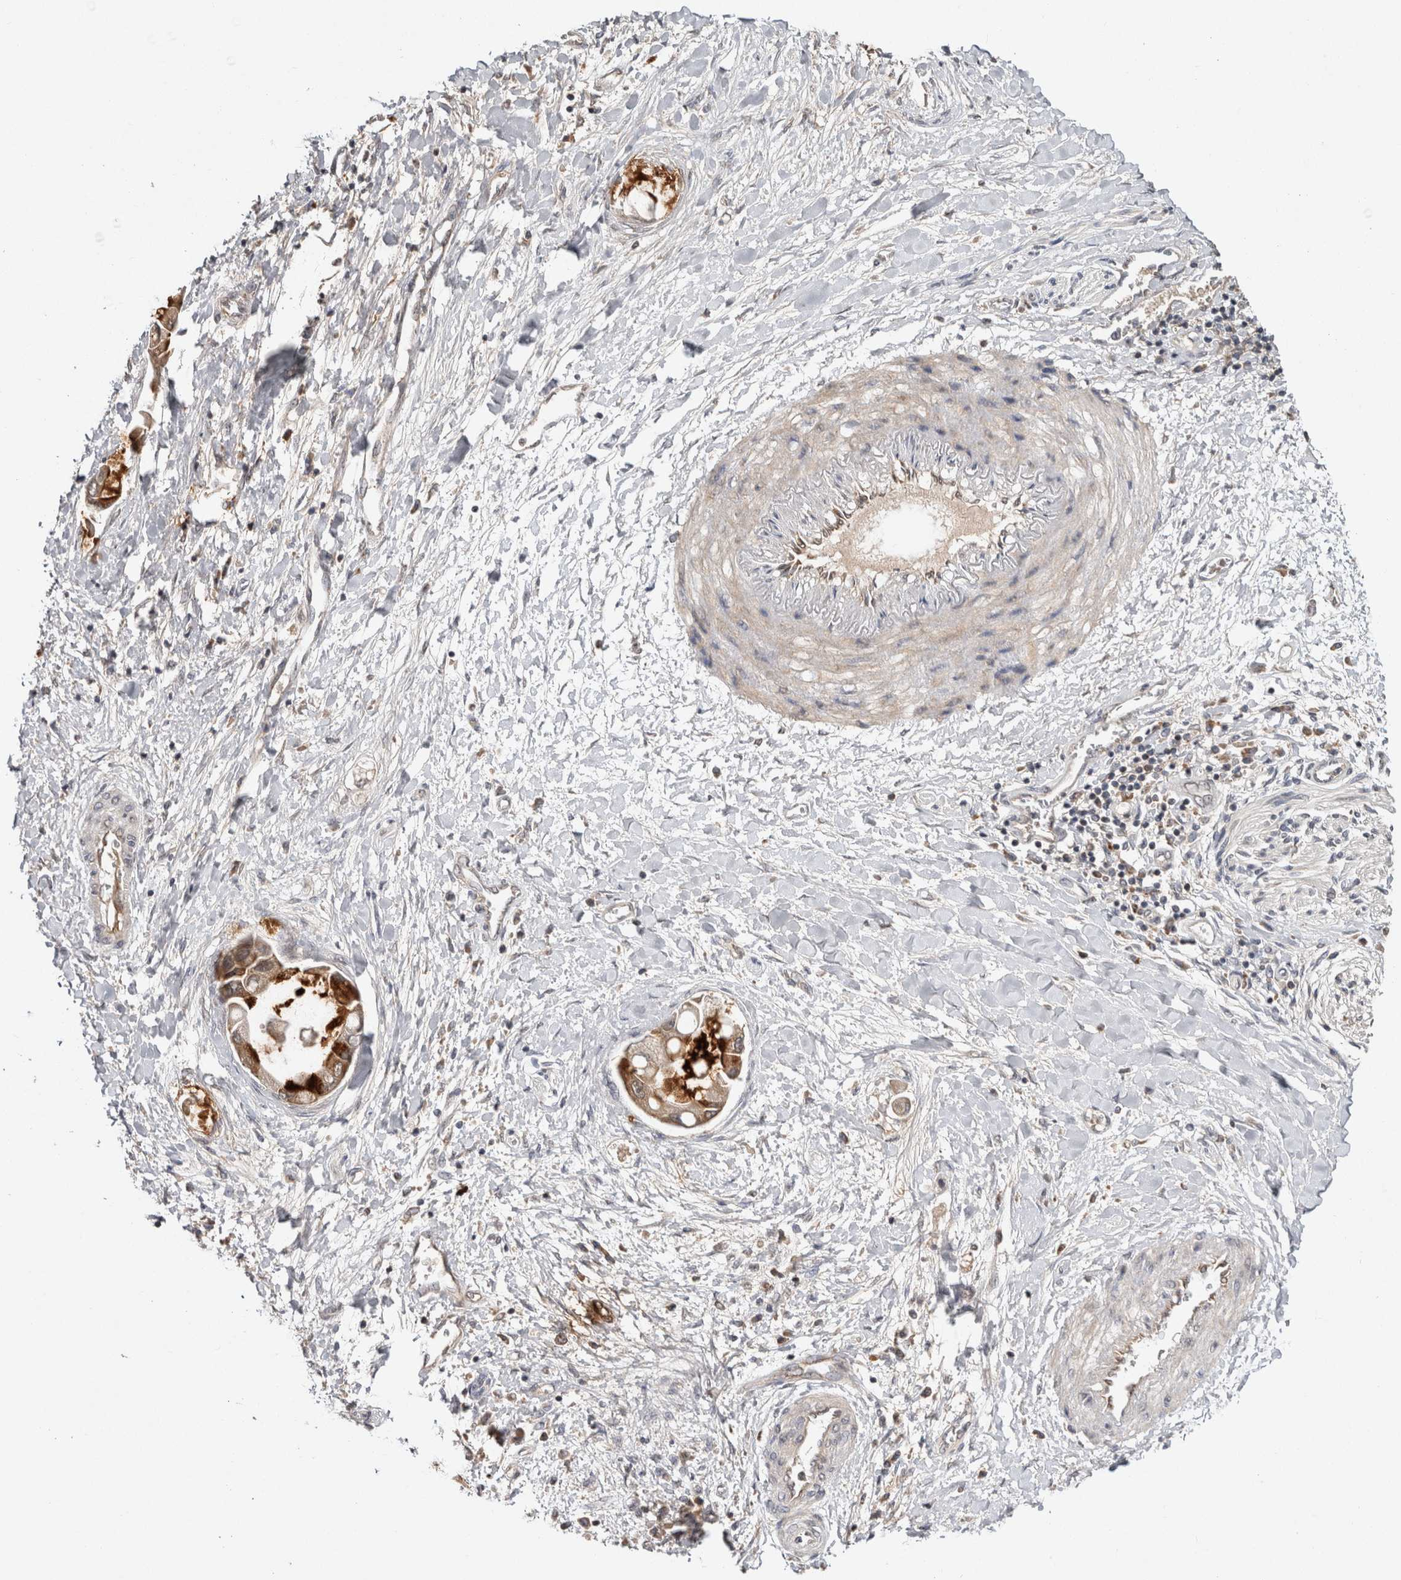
{"staining": {"intensity": "moderate", "quantity": ">75%", "location": "cytoplasmic/membranous"}, "tissue": "liver cancer", "cell_type": "Tumor cells", "image_type": "cancer", "snomed": [{"axis": "morphology", "description": "Cholangiocarcinoma"}, {"axis": "topography", "description": "Liver"}], "caption": "A brown stain labels moderate cytoplasmic/membranous staining of a protein in human liver cancer tumor cells.", "gene": "HMOX2", "patient": {"sex": "male", "age": 50}}